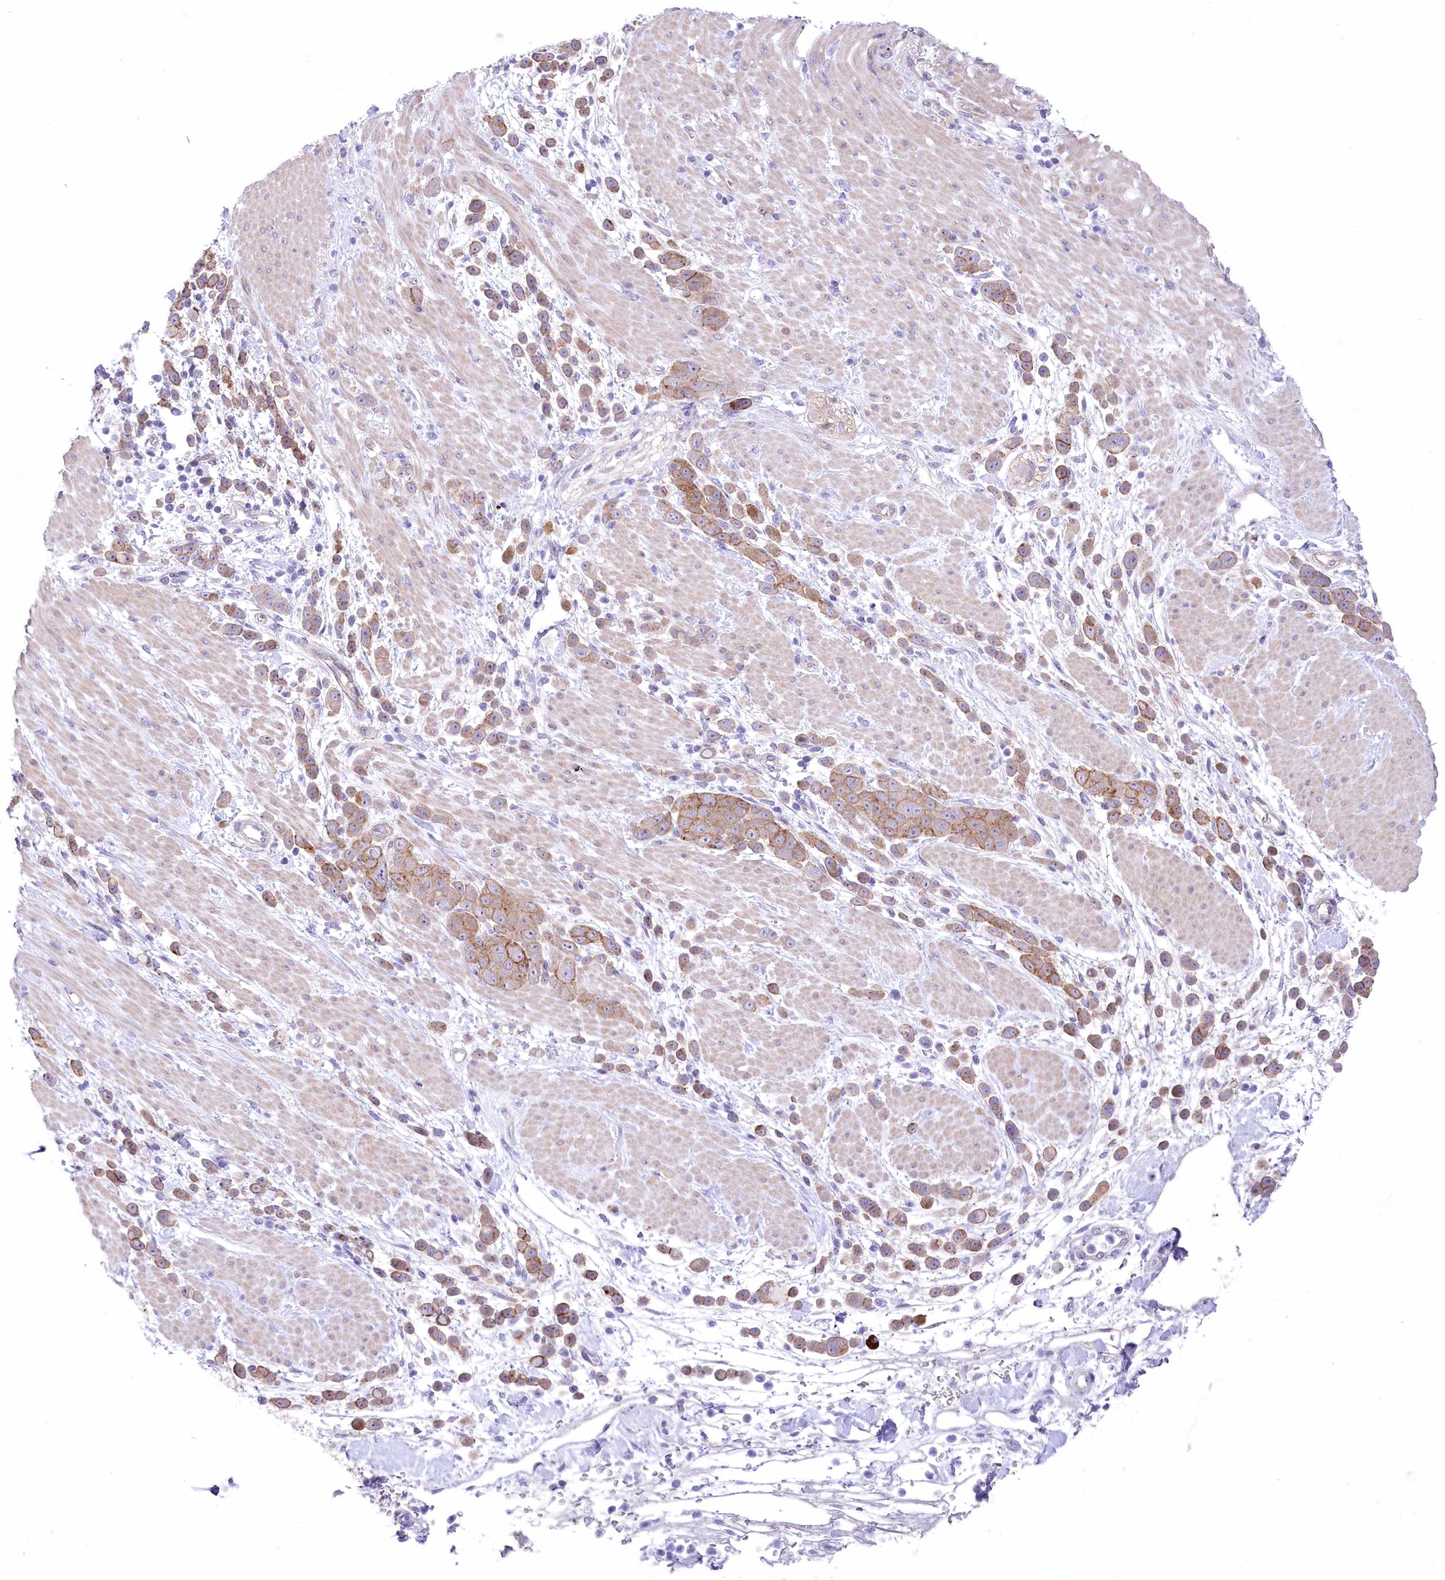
{"staining": {"intensity": "moderate", "quantity": "25%-75%", "location": "cytoplasmic/membranous"}, "tissue": "pancreatic cancer", "cell_type": "Tumor cells", "image_type": "cancer", "snomed": [{"axis": "morphology", "description": "Normal tissue, NOS"}, {"axis": "morphology", "description": "Adenocarcinoma, NOS"}, {"axis": "topography", "description": "Pancreas"}], "caption": "Immunohistochemical staining of pancreatic cancer reveals medium levels of moderate cytoplasmic/membranous protein expression in about 25%-75% of tumor cells.", "gene": "CEP164", "patient": {"sex": "female", "age": 64}}